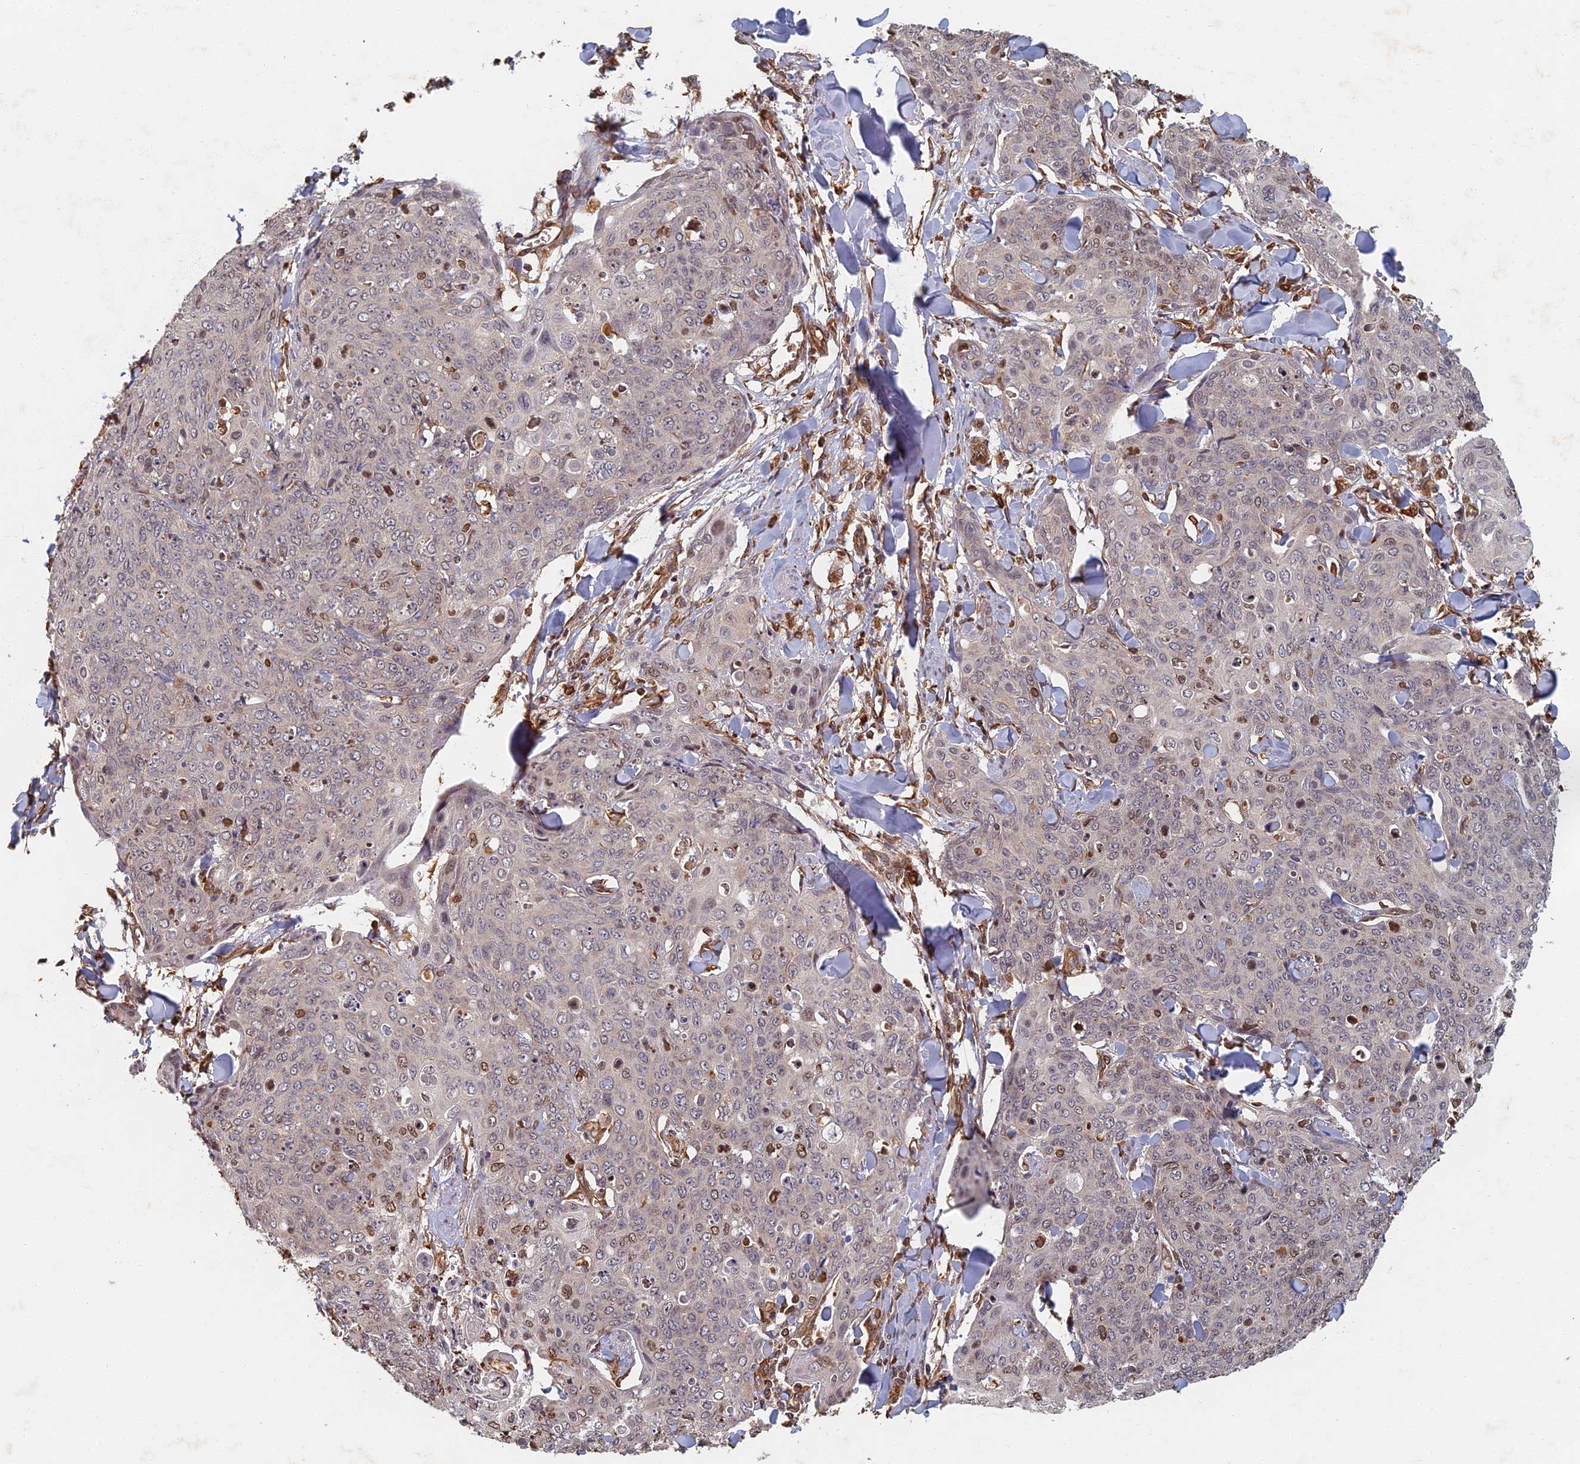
{"staining": {"intensity": "weak", "quantity": "<25%", "location": "nuclear"}, "tissue": "skin cancer", "cell_type": "Tumor cells", "image_type": "cancer", "snomed": [{"axis": "morphology", "description": "Squamous cell carcinoma, NOS"}, {"axis": "topography", "description": "Skin"}, {"axis": "topography", "description": "Vulva"}], "caption": "Immunohistochemical staining of skin cancer demonstrates no significant expression in tumor cells. Nuclei are stained in blue.", "gene": "ABCB10", "patient": {"sex": "female", "age": 85}}